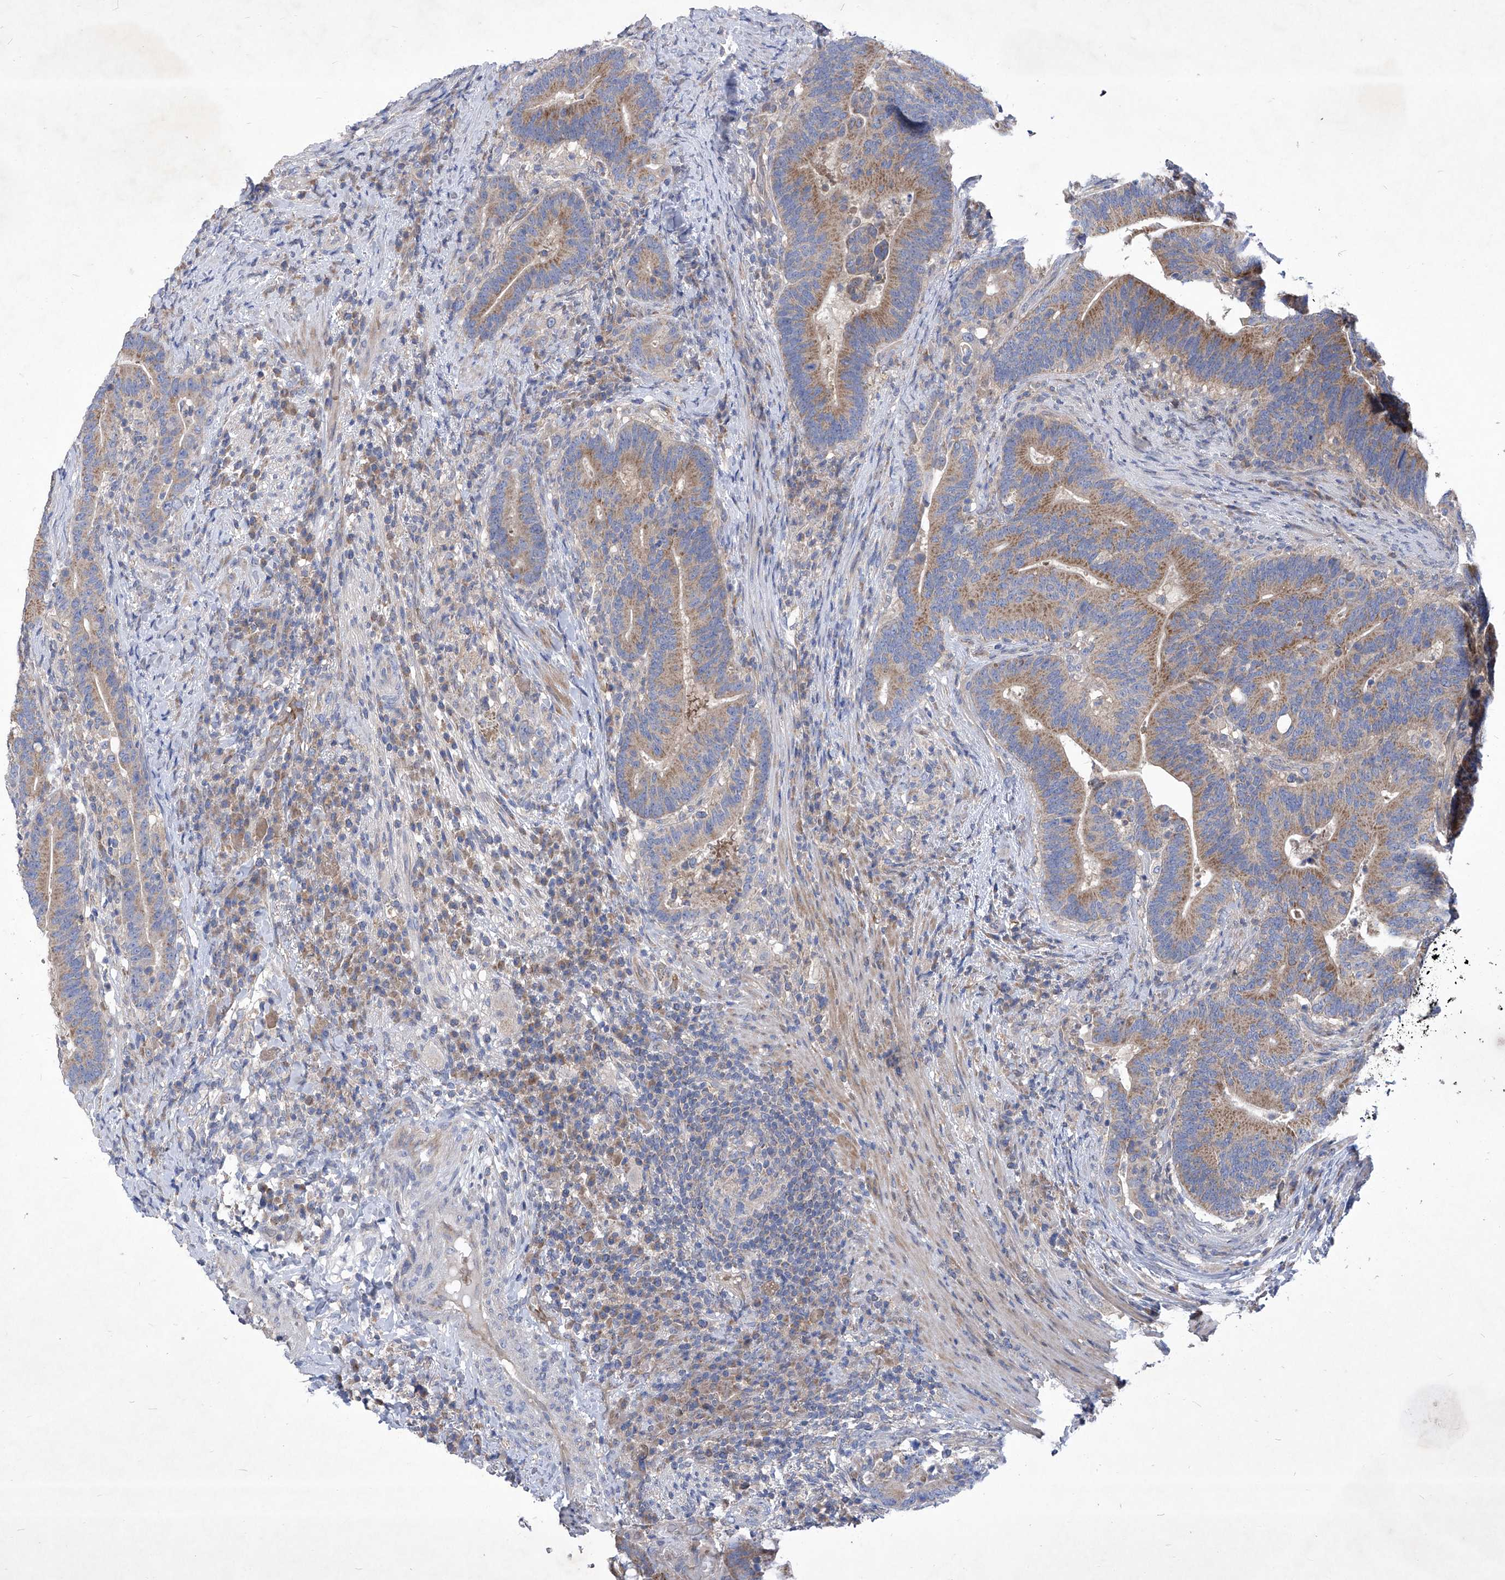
{"staining": {"intensity": "moderate", "quantity": ">75%", "location": "cytoplasmic/membranous"}, "tissue": "colorectal cancer", "cell_type": "Tumor cells", "image_type": "cancer", "snomed": [{"axis": "morphology", "description": "Adenocarcinoma, NOS"}, {"axis": "topography", "description": "Colon"}], "caption": "Protein staining of adenocarcinoma (colorectal) tissue reveals moderate cytoplasmic/membranous expression in about >75% of tumor cells.", "gene": "COQ3", "patient": {"sex": "female", "age": 66}}